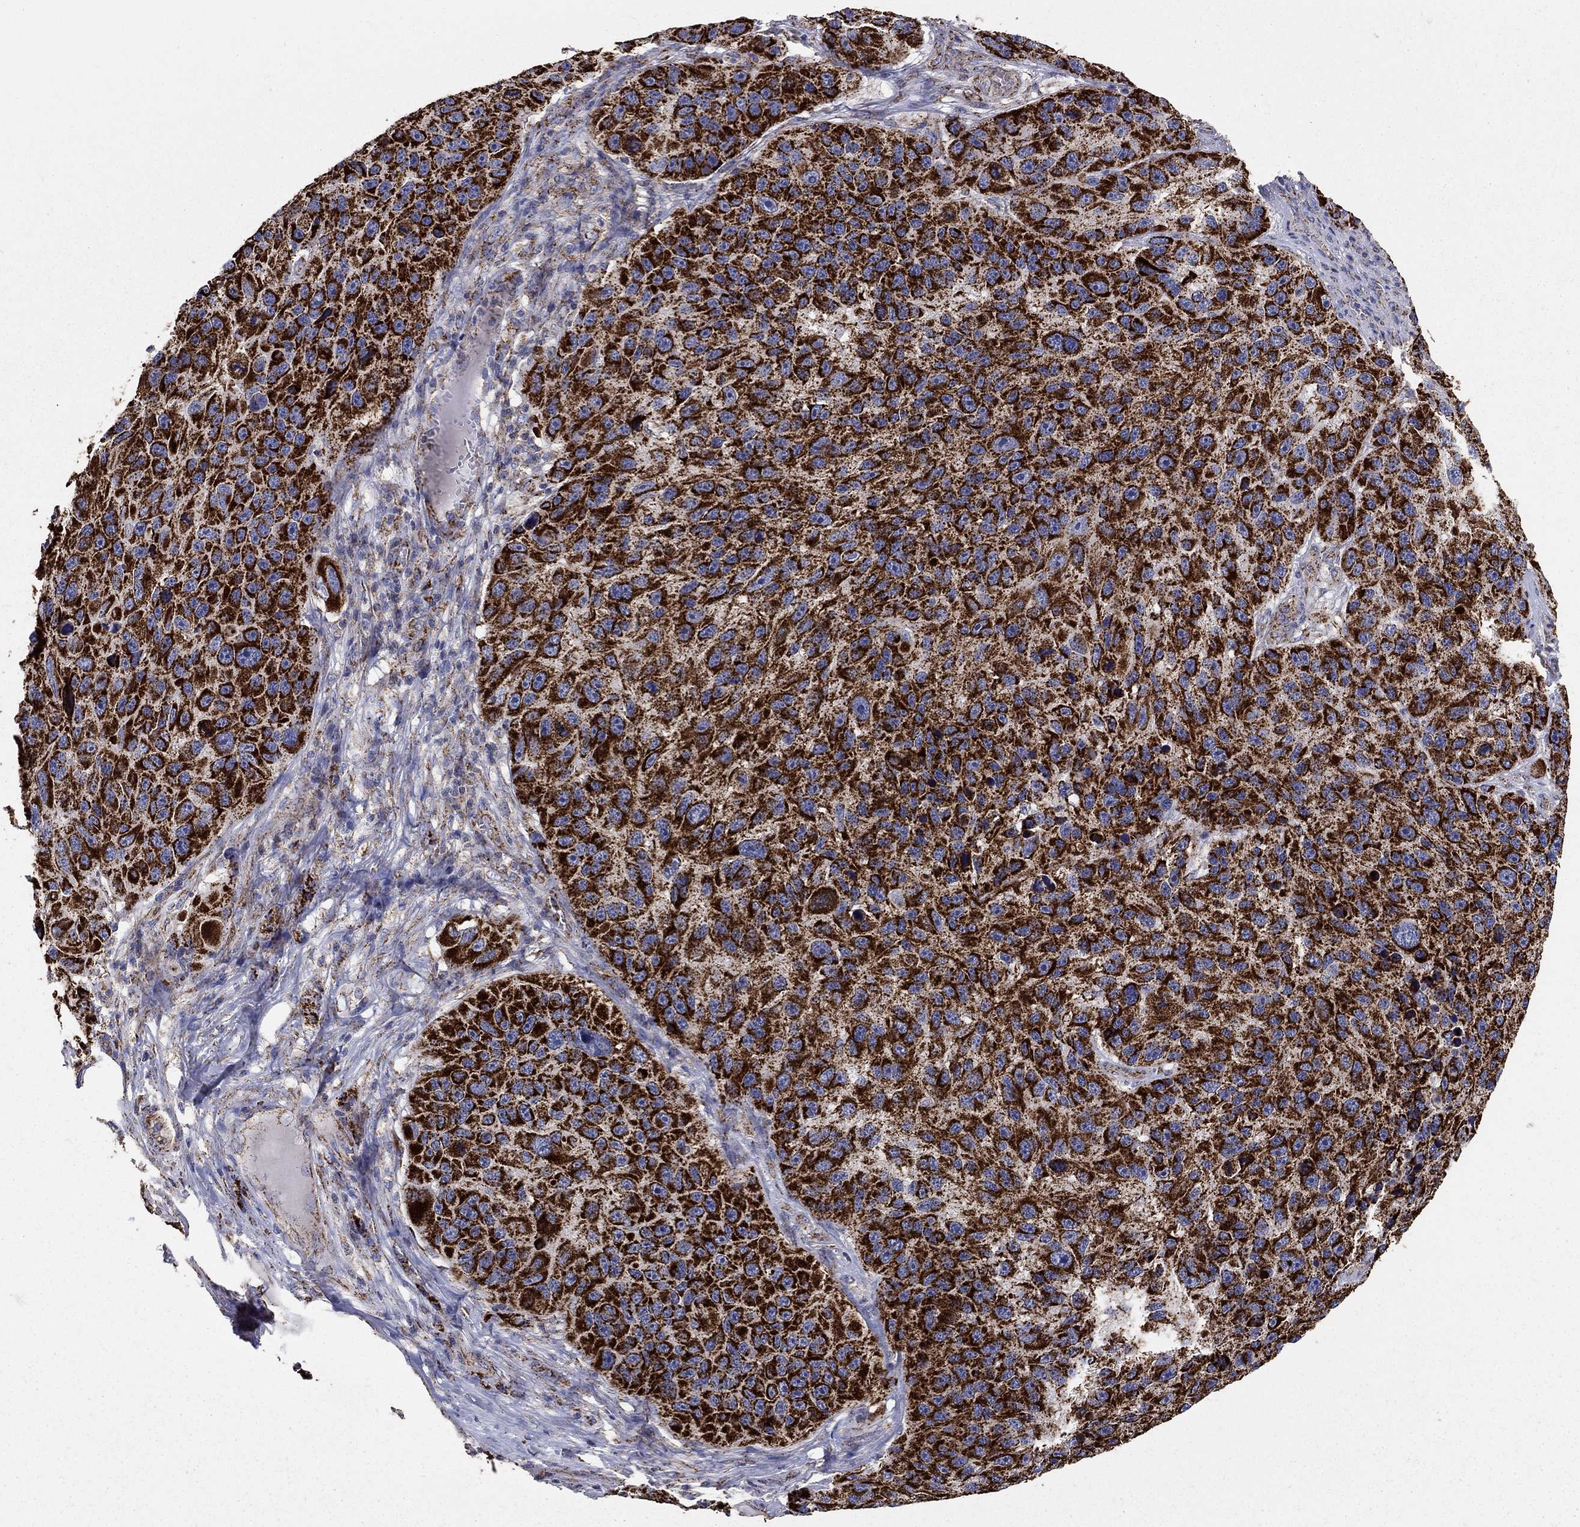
{"staining": {"intensity": "strong", "quantity": ">75%", "location": "cytoplasmic/membranous"}, "tissue": "melanoma", "cell_type": "Tumor cells", "image_type": "cancer", "snomed": [{"axis": "morphology", "description": "Malignant melanoma, NOS"}, {"axis": "topography", "description": "Skin"}], "caption": "A brown stain highlights strong cytoplasmic/membranous staining of a protein in melanoma tumor cells.", "gene": "GCSH", "patient": {"sex": "male", "age": 53}}